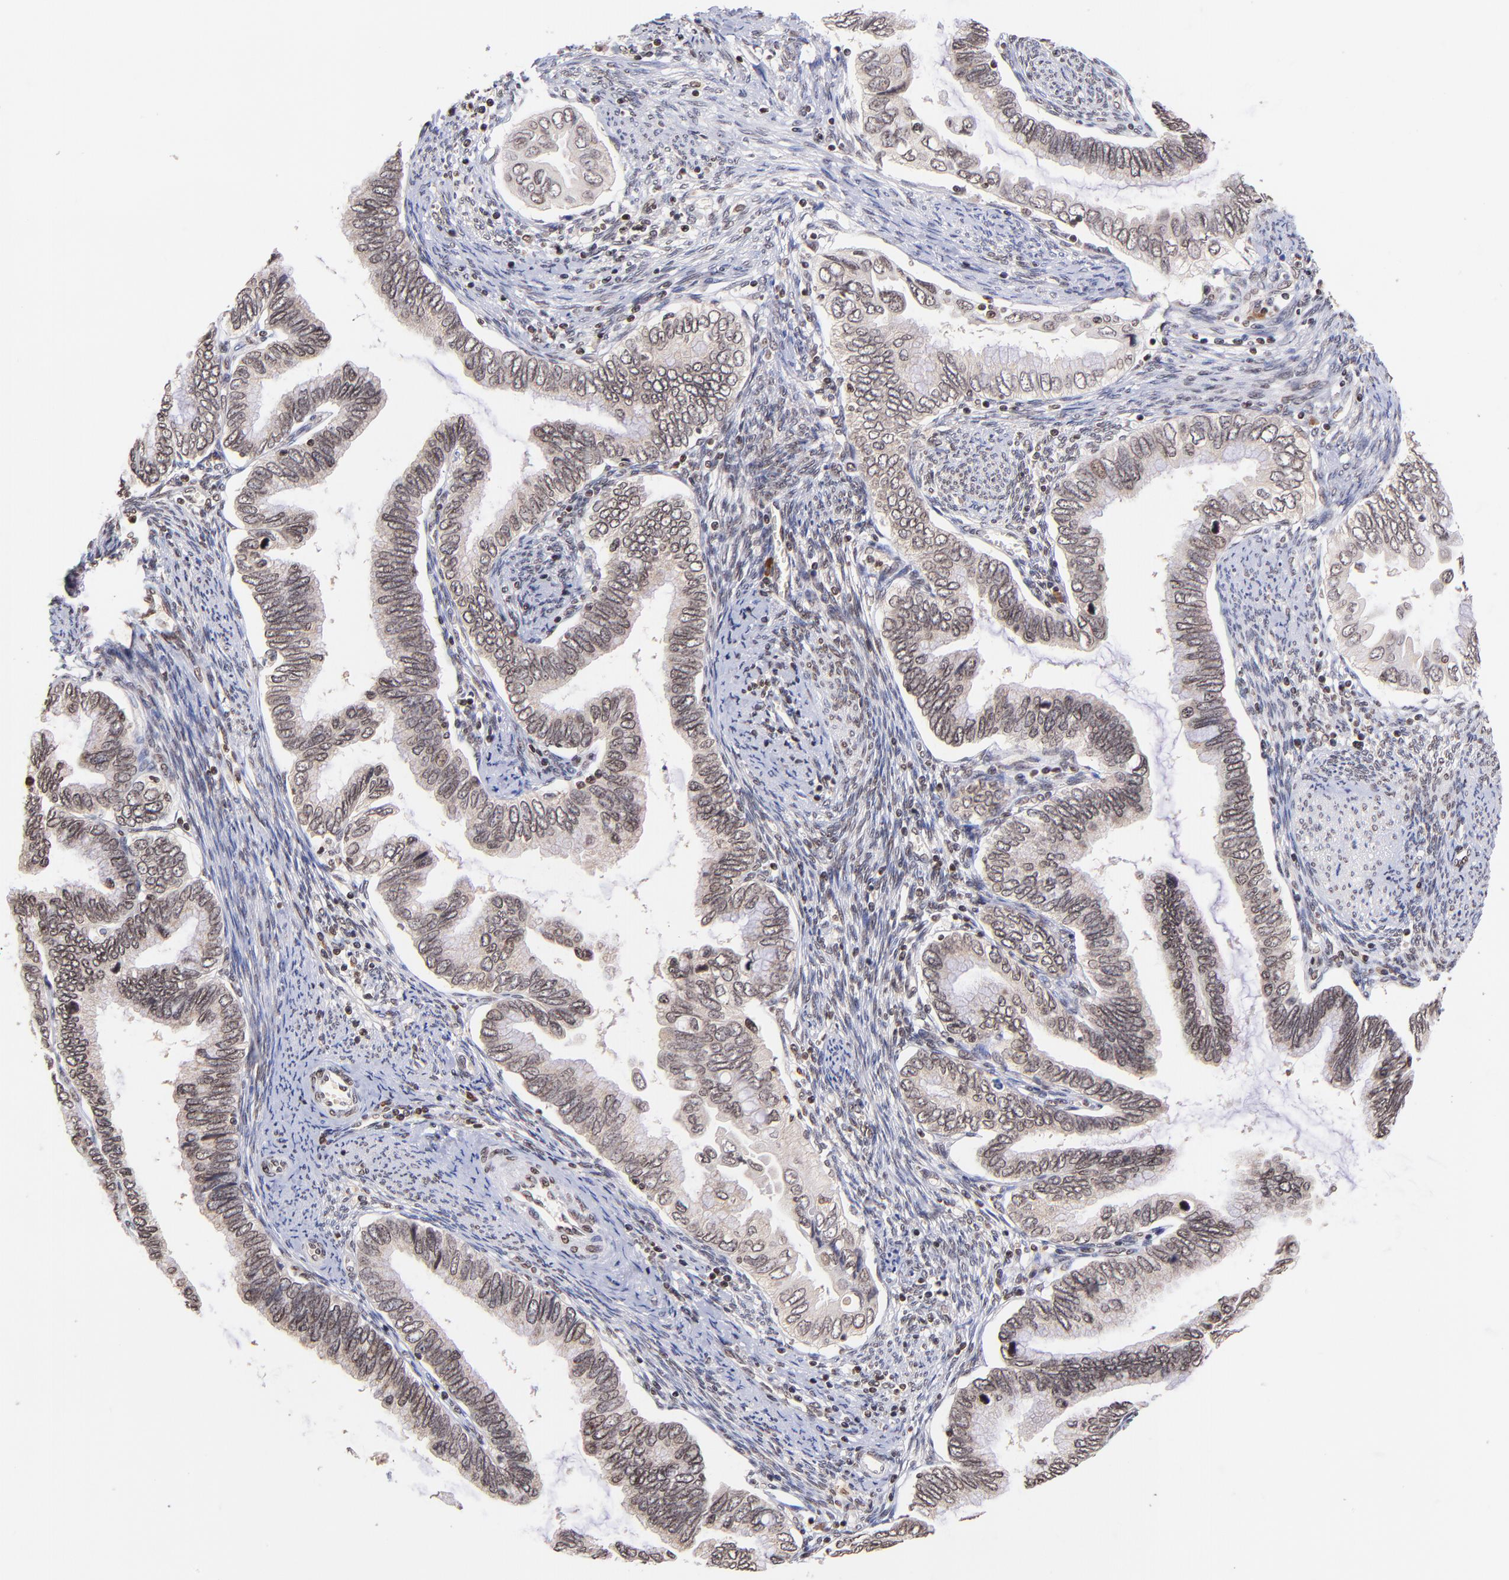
{"staining": {"intensity": "moderate", "quantity": ">75%", "location": "nuclear"}, "tissue": "cervical cancer", "cell_type": "Tumor cells", "image_type": "cancer", "snomed": [{"axis": "morphology", "description": "Adenocarcinoma, NOS"}, {"axis": "topography", "description": "Cervix"}], "caption": "An image of cervical cancer (adenocarcinoma) stained for a protein shows moderate nuclear brown staining in tumor cells. The staining was performed using DAB (3,3'-diaminobenzidine), with brown indicating positive protein expression. Nuclei are stained blue with hematoxylin.", "gene": "WDR25", "patient": {"sex": "female", "age": 49}}